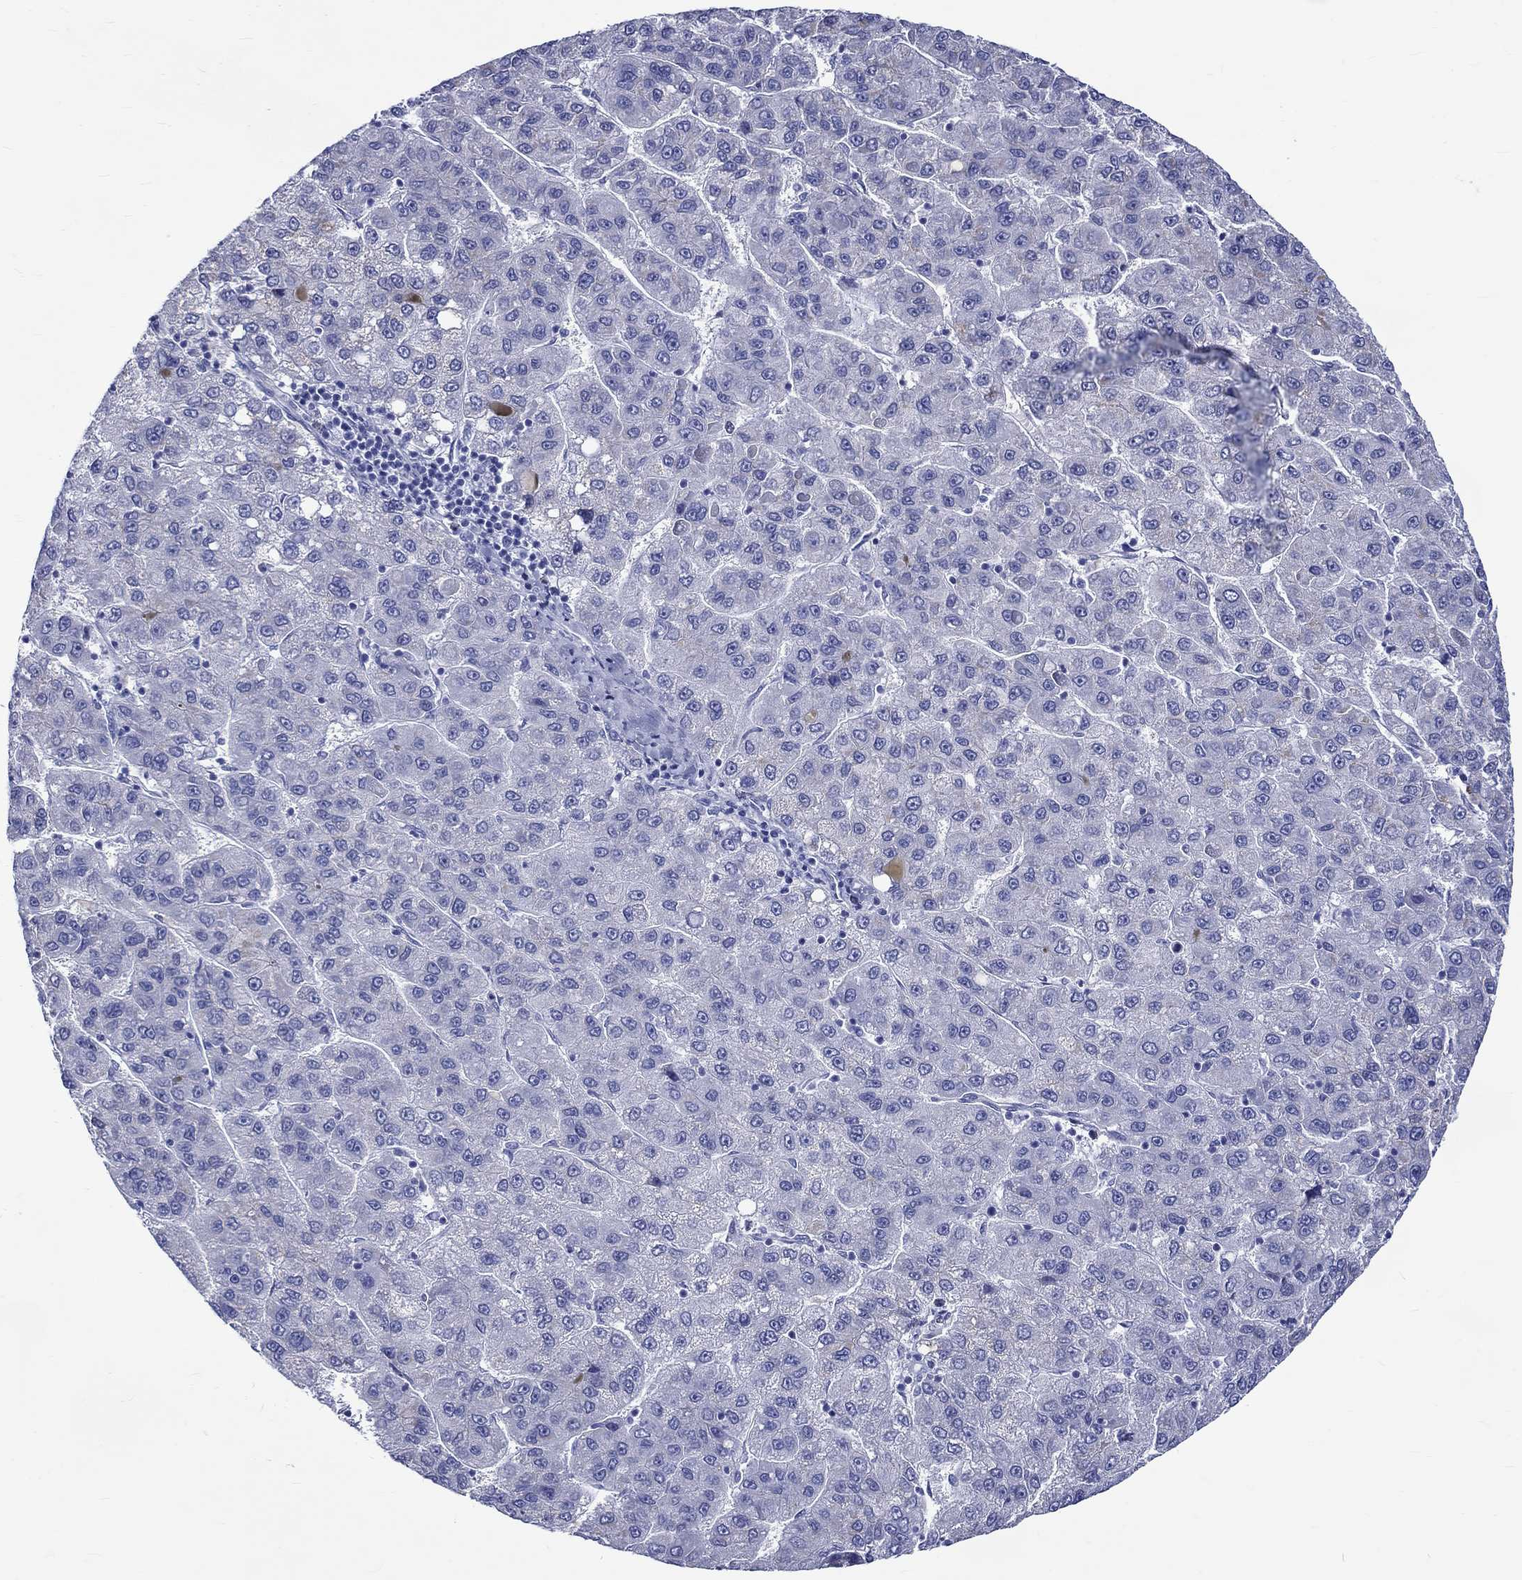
{"staining": {"intensity": "negative", "quantity": "none", "location": "none"}, "tissue": "liver cancer", "cell_type": "Tumor cells", "image_type": "cancer", "snomed": [{"axis": "morphology", "description": "Carcinoma, Hepatocellular, NOS"}, {"axis": "topography", "description": "Liver"}], "caption": "A micrograph of liver hepatocellular carcinoma stained for a protein demonstrates no brown staining in tumor cells.", "gene": "SH2D7", "patient": {"sex": "female", "age": 82}}